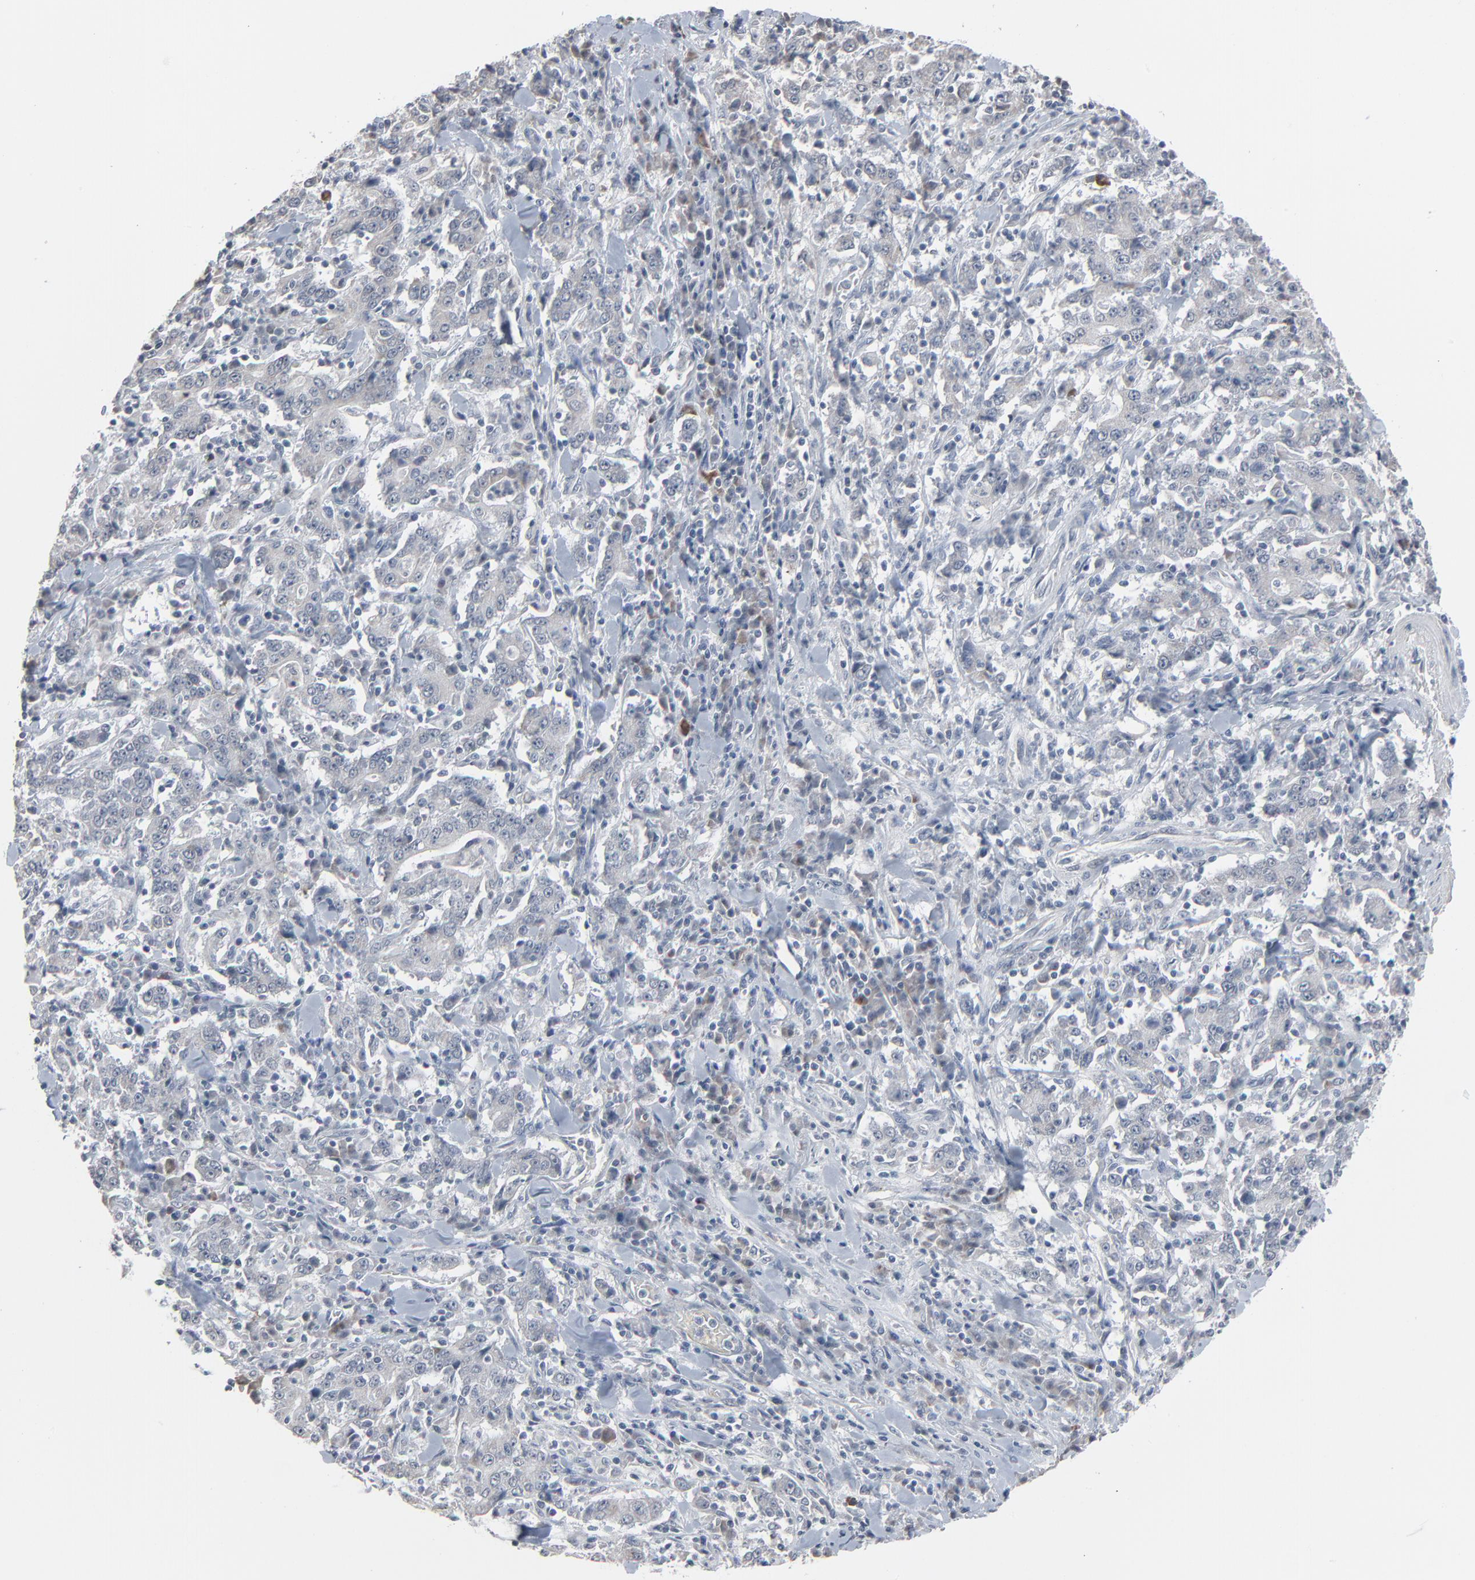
{"staining": {"intensity": "moderate", "quantity": "<25%", "location": "cytoplasmic/membranous"}, "tissue": "stomach cancer", "cell_type": "Tumor cells", "image_type": "cancer", "snomed": [{"axis": "morphology", "description": "Normal tissue, NOS"}, {"axis": "morphology", "description": "Adenocarcinoma, NOS"}, {"axis": "topography", "description": "Stomach, upper"}, {"axis": "topography", "description": "Stomach"}], "caption": "Approximately <25% of tumor cells in stomach cancer show moderate cytoplasmic/membranous protein expression as visualized by brown immunohistochemical staining.", "gene": "SAGE1", "patient": {"sex": "male", "age": 59}}